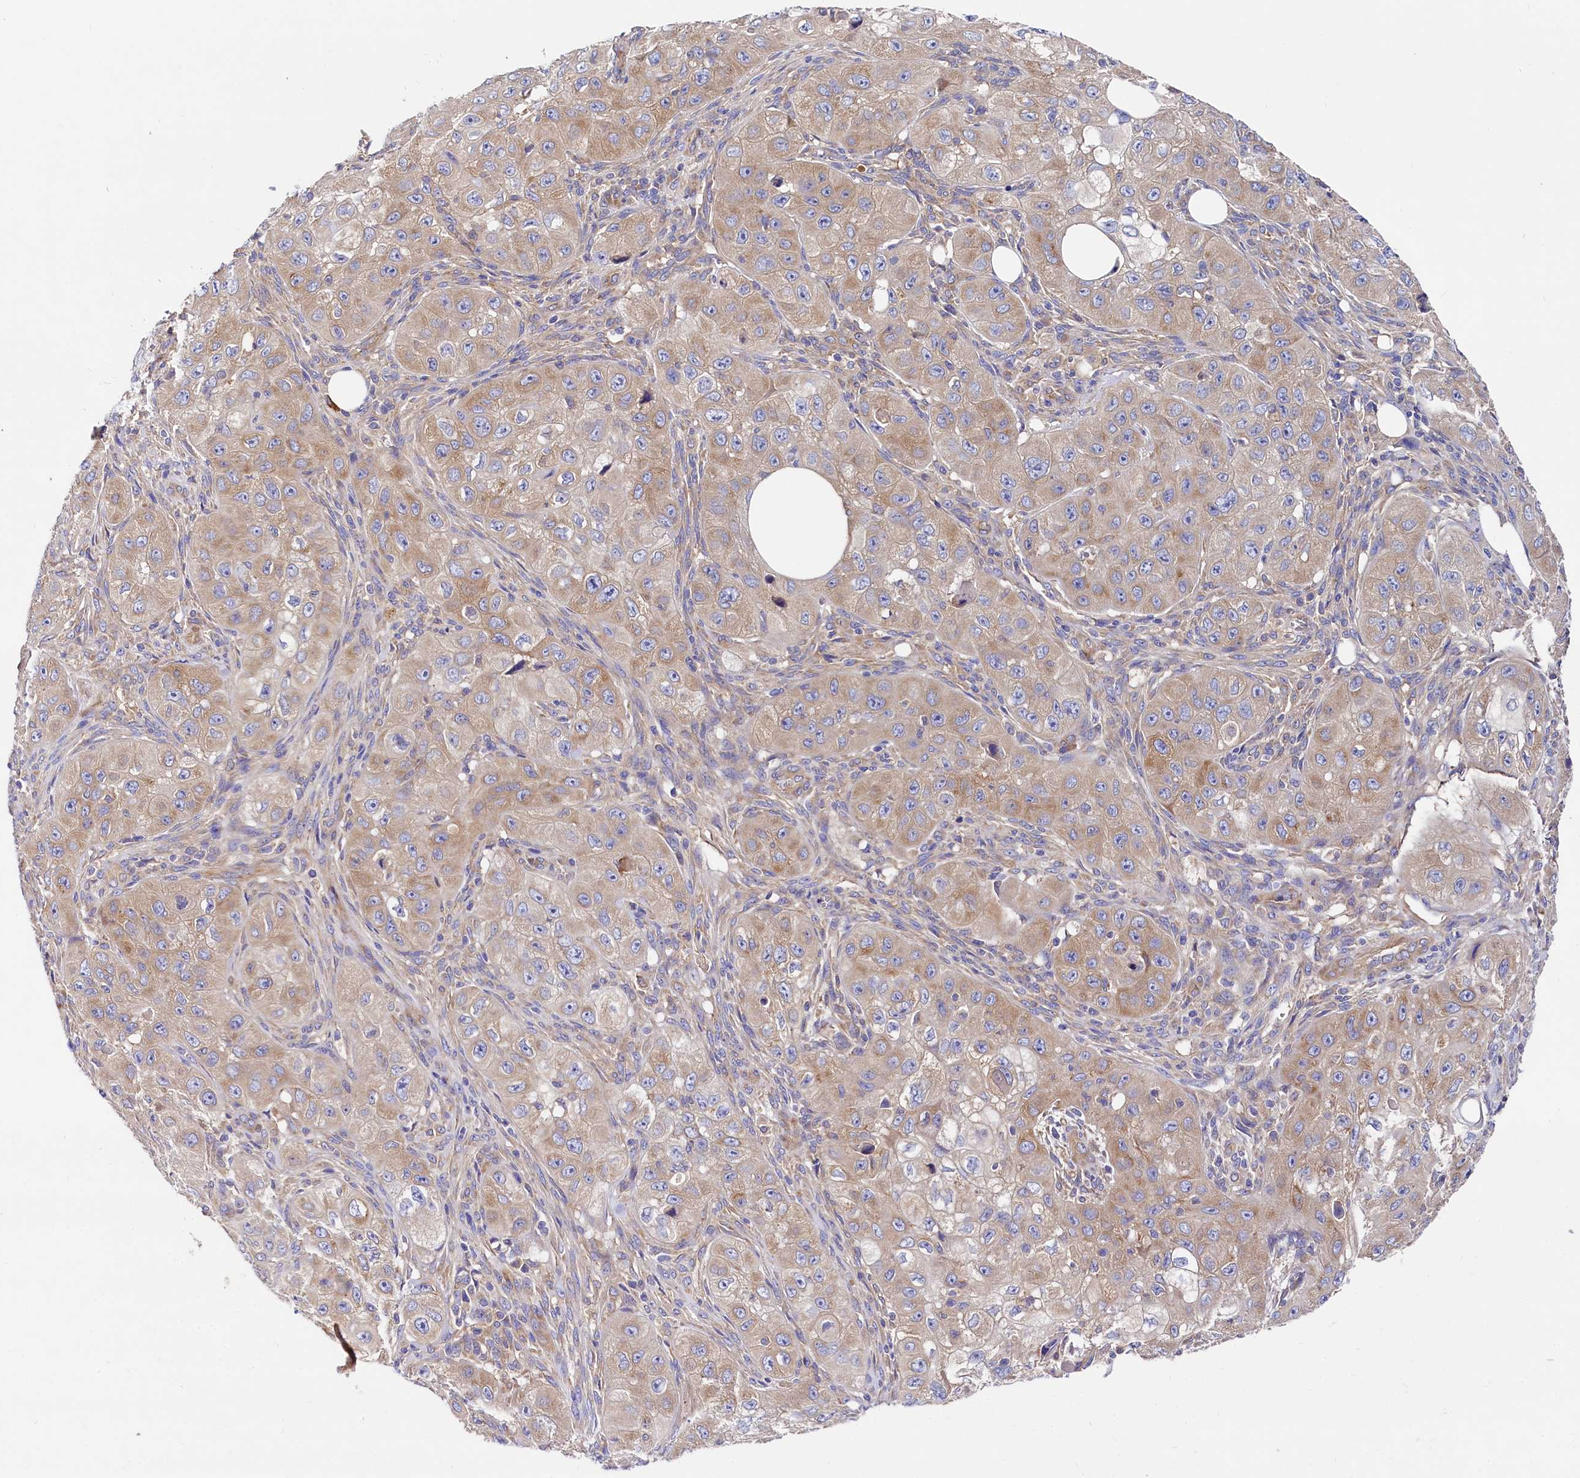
{"staining": {"intensity": "weak", "quantity": ">75%", "location": "cytoplasmic/membranous"}, "tissue": "skin cancer", "cell_type": "Tumor cells", "image_type": "cancer", "snomed": [{"axis": "morphology", "description": "Squamous cell carcinoma, NOS"}, {"axis": "topography", "description": "Skin"}, {"axis": "topography", "description": "Subcutis"}], "caption": "A brown stain labels weak cytoplasmic/membranous staining of a protein in skin squamous cell carcinoma tumor cells.", "gene": "QARS1", "patient": {"sex": "male", "age": 73}}